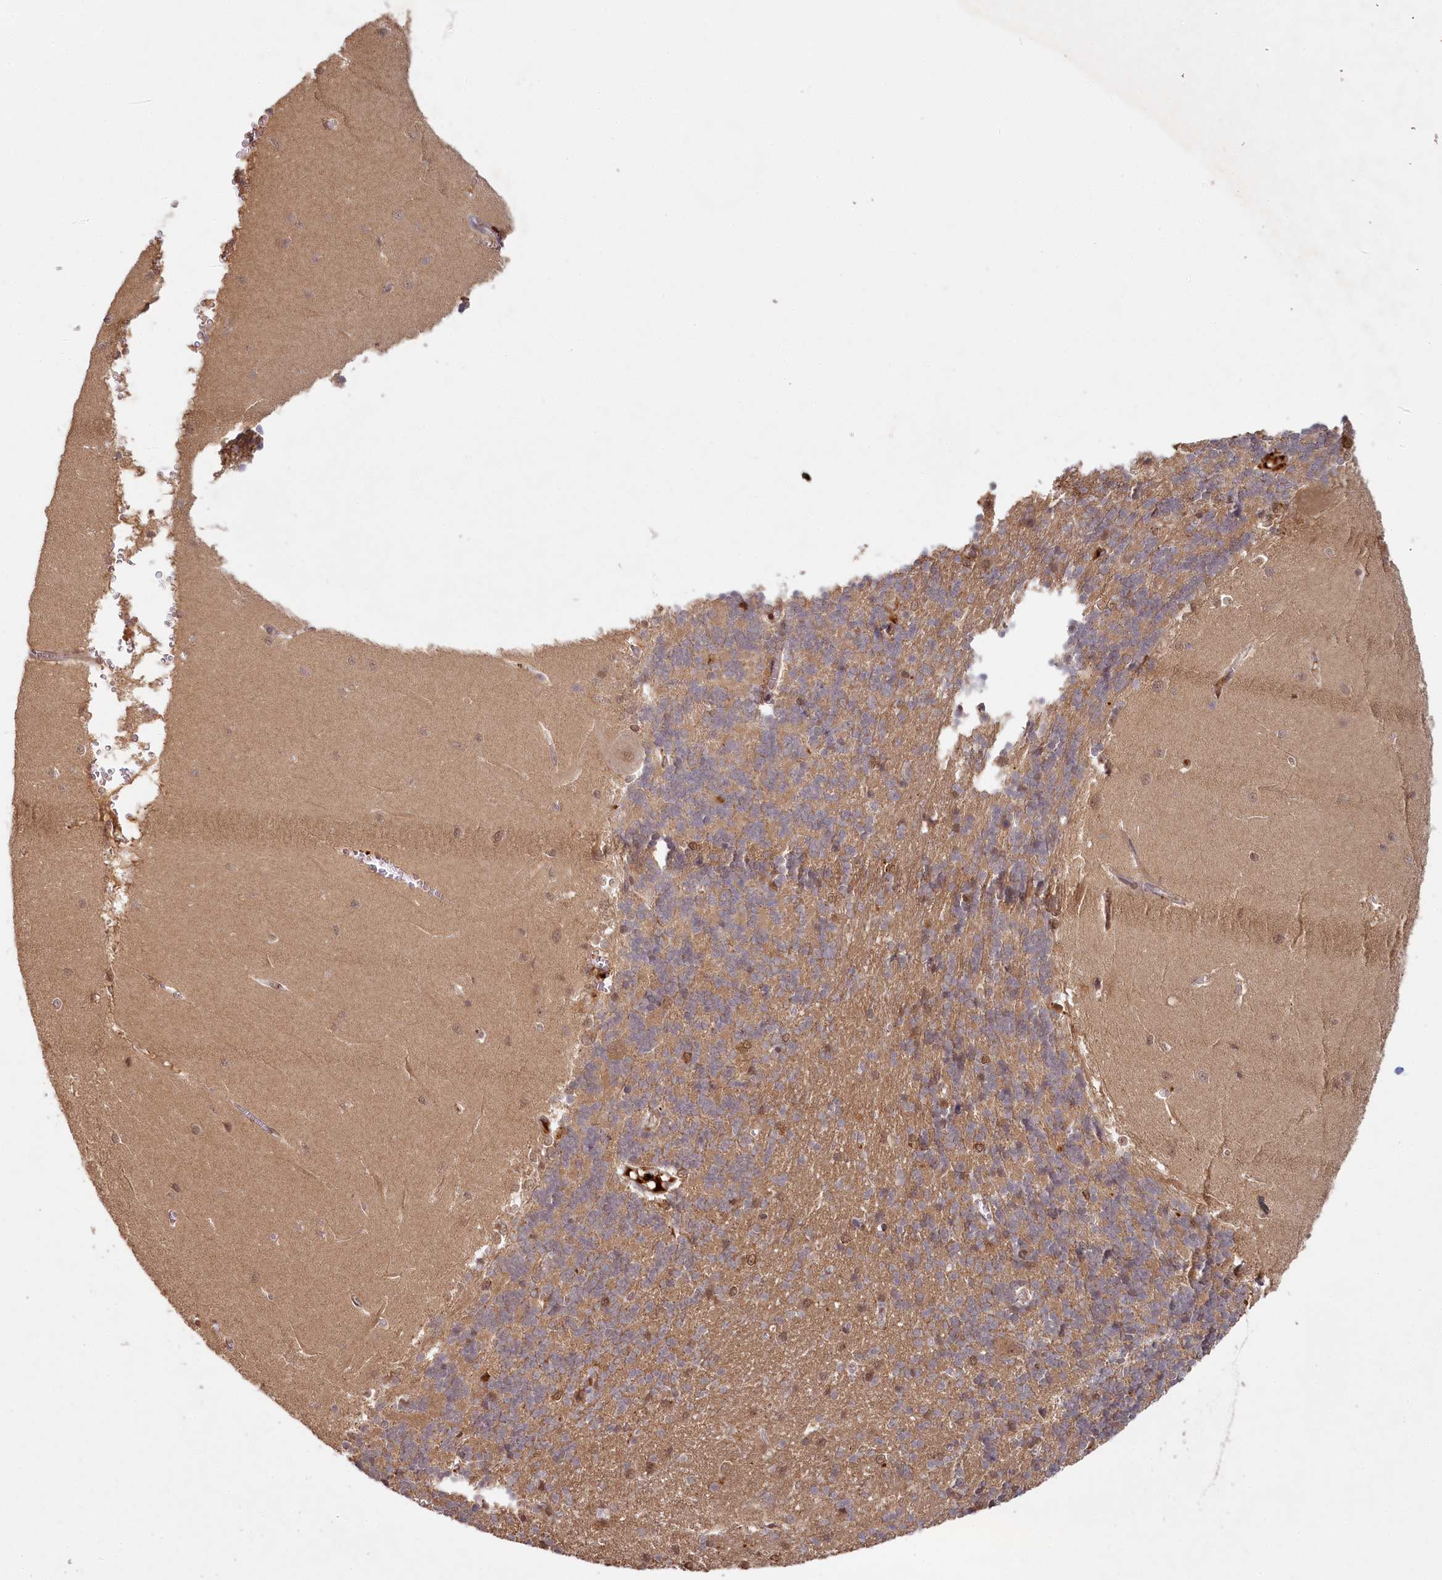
{"staining": {"intensity": "moderate", "quantity": ">75%", "location": "cytoplasmic/membranous"}, "tissue": "cerebellum", "cell_type": "Cells in granular layer", "image_type": "normal", "snomed": [{"axis": "morphology", "description": "Normal tissue, NOS"}, {"axis": "topography", "description": "Cerebellum"}], "caption": "Protein expression analysis of unremarkable cerebellum demonstrates moderate cytoplasmic/membranous expression in approximately >75% of cells in granular layer. The staining was performed using DAB (3,3'-diaminobenzidine), with brown indicating positive protein expression. Nuclei are stained blue with hematoxylin.", "gene": "WAPL", "patient": {"sex": "male", "age": 37}}